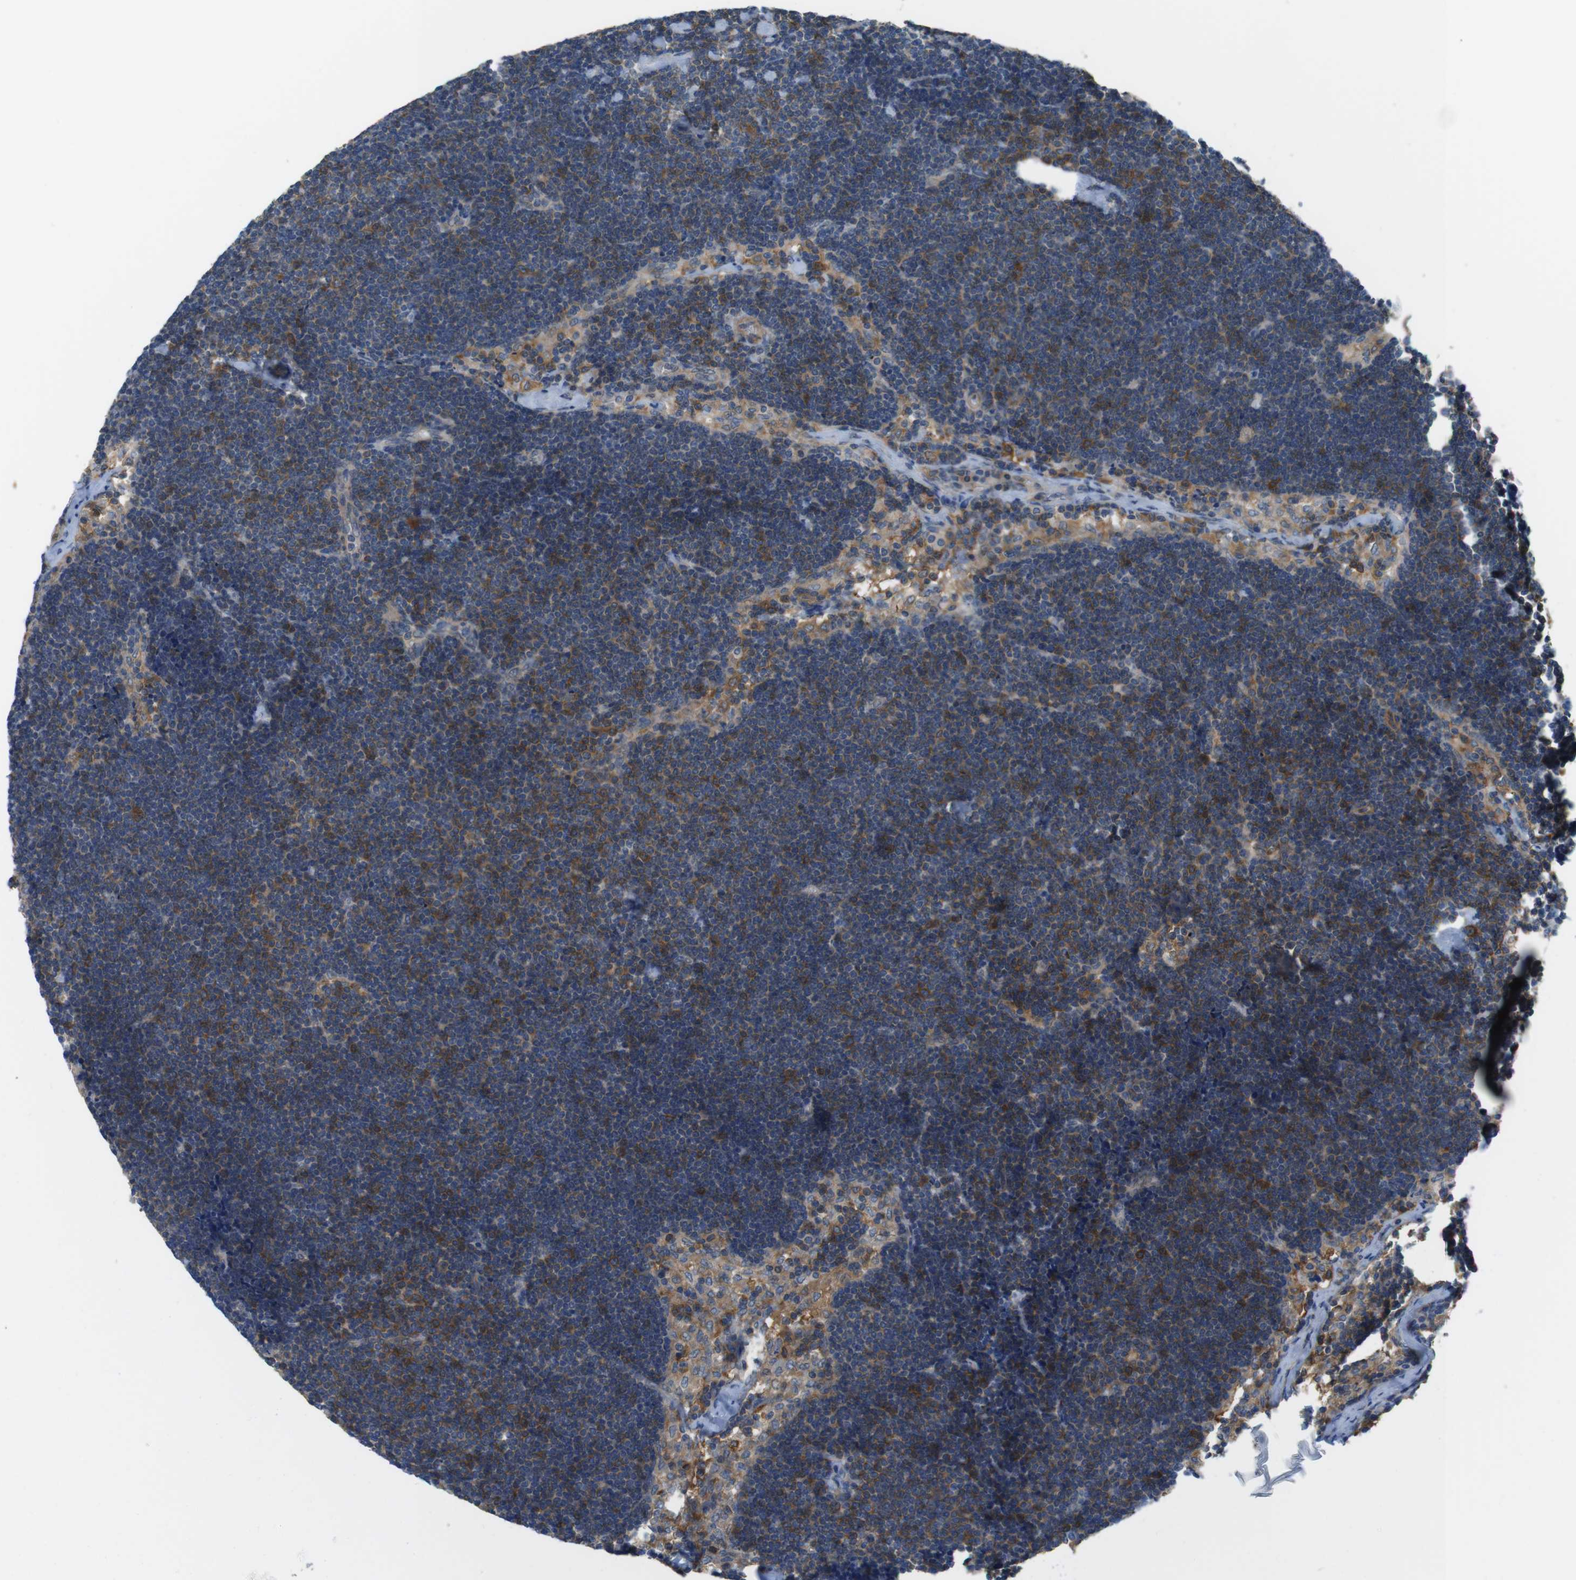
{"staining": {"intensity": "strong", "quantity": ">75%", "location": "cytoplasmic/membranous"}, "tissue": "lymph node", "cell_type": "Germinal center cells", "image_type": "normal", "snomed": [{"axis": "morphology", "description": "Normal tissue, NOS"}, {"axis": "topography", "description": "Lymph node"}], "caption": "Protein expression analysis of normal human lymph node reveals strong cytoplasmic/membranous positivity in approximately >75% of germinal center cells. (Stains: DAB in brown, nuclei in blue, Microscopy: brightfield microscopy at high magnification).", "gene": "MTHFD1L", "patient": {"sex": "male", "age": 63}}